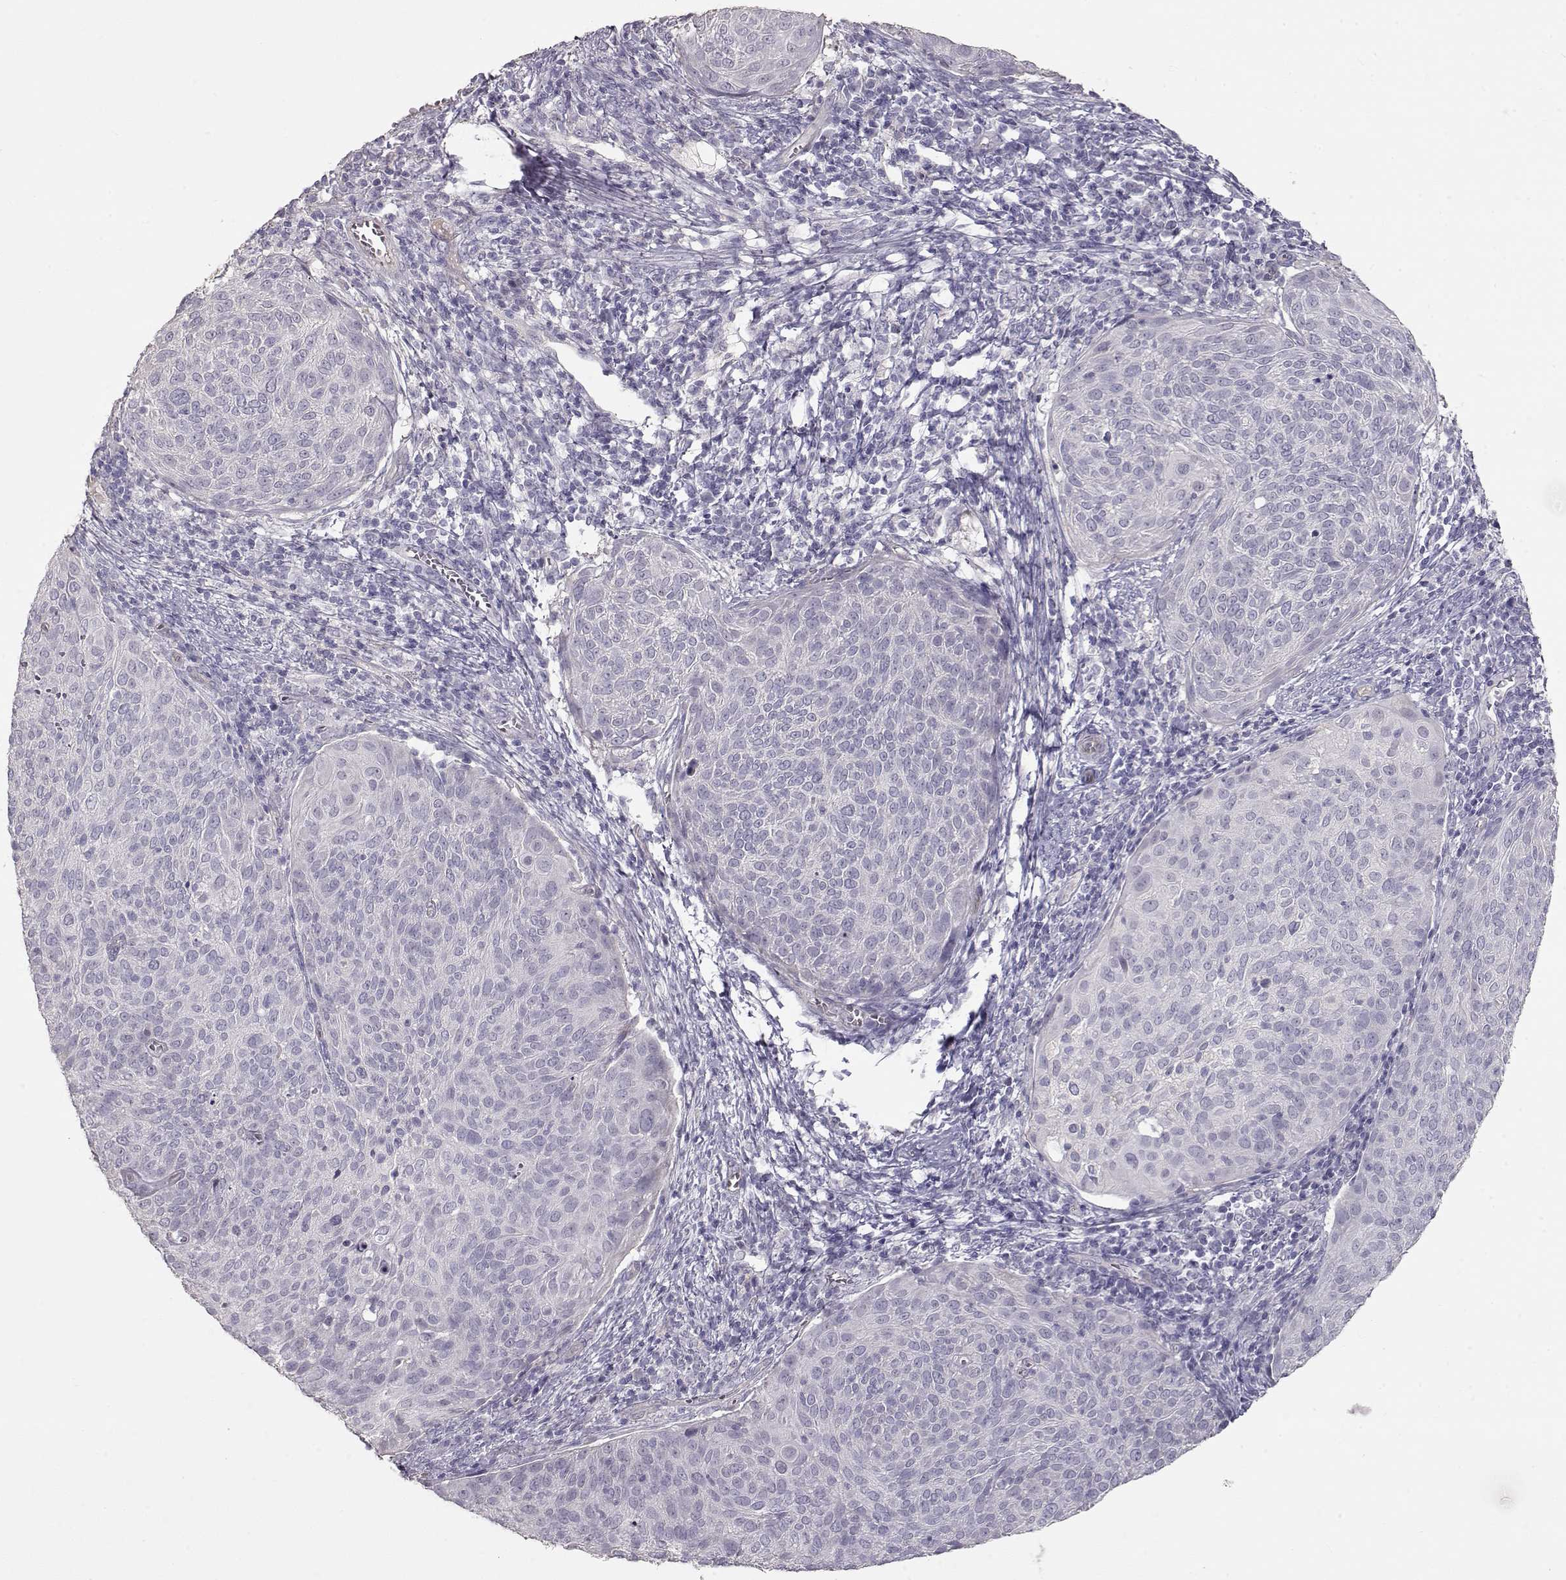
{"staining": {"intensity": "negative", "quantity": "none", "location": "none"}, "tissue": "cervical cancer", "cell_type": "Tumor cells", "image_type": "cancer", "snomed": [{"axis": "morphology", "description": "Squamous cell carcinoma, NOS"}, {"axis": "topography", "description": "Cervix"}], "caption": "Human cervical cancer (squamous cell carcinoma) stained for a protein using immunohistochemistry (IHC) exhibits no positivity in tumor cells.", "gene": "SLC18A1", "patient": {"sex": "female", "age": 39}}